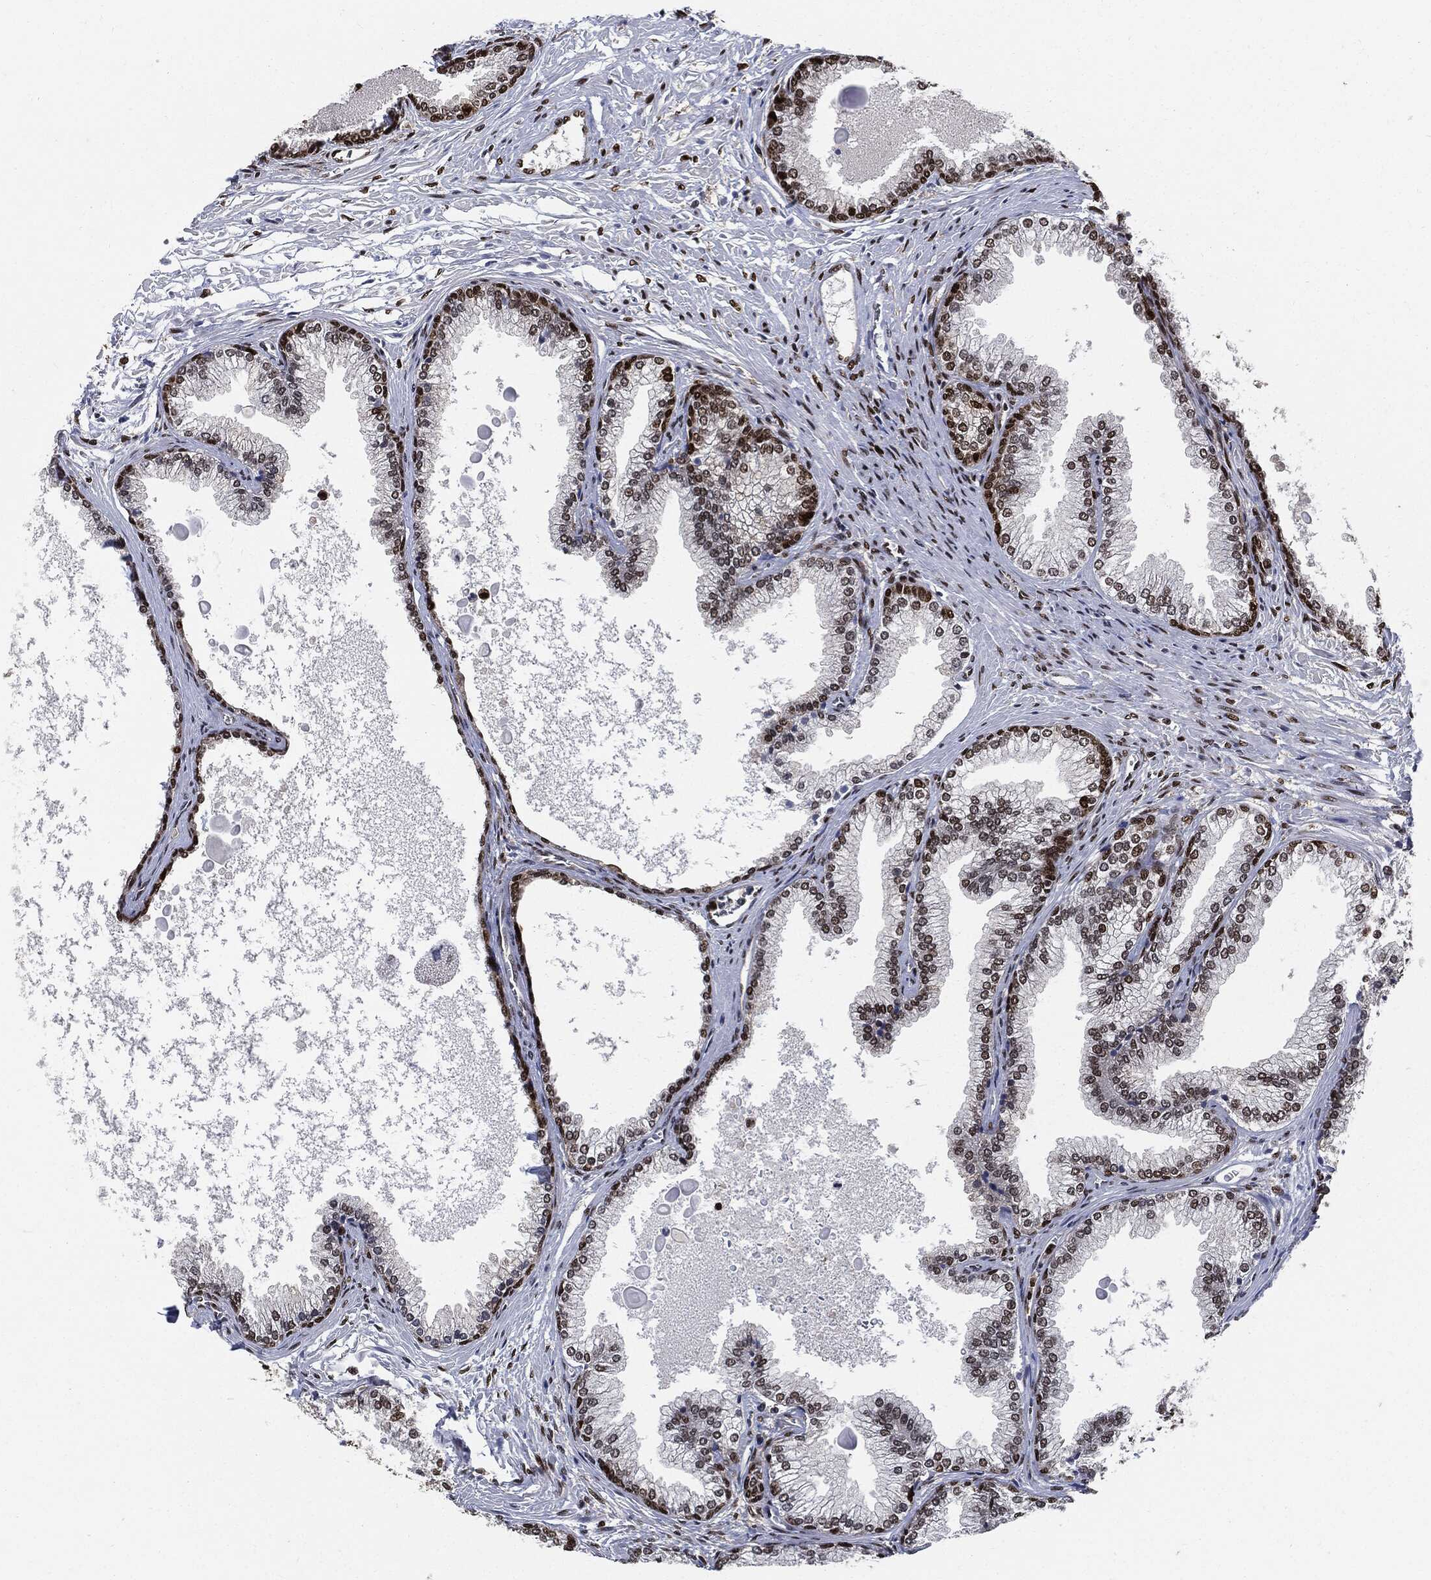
{"staining": {"intensity": "strong", "quantity": ">75%", "location": "nuclear"}, "tissue": "prostate", "cell_type": "Glandular cells", "image_type": "normal", "snomed": [{"axis": "morphology", "description": "Normal tissue, NOS"}, {"axis": "topography", "description": "Prostate"}], "caption": "Prostate stained for a protein exhibits strong nuclear positivity in glandular cells. (brown staining indicates protein expression, while blue staining denotes nuclei).", "gene": "PCNA", "patient": {"sex": "male", "age": 72}}